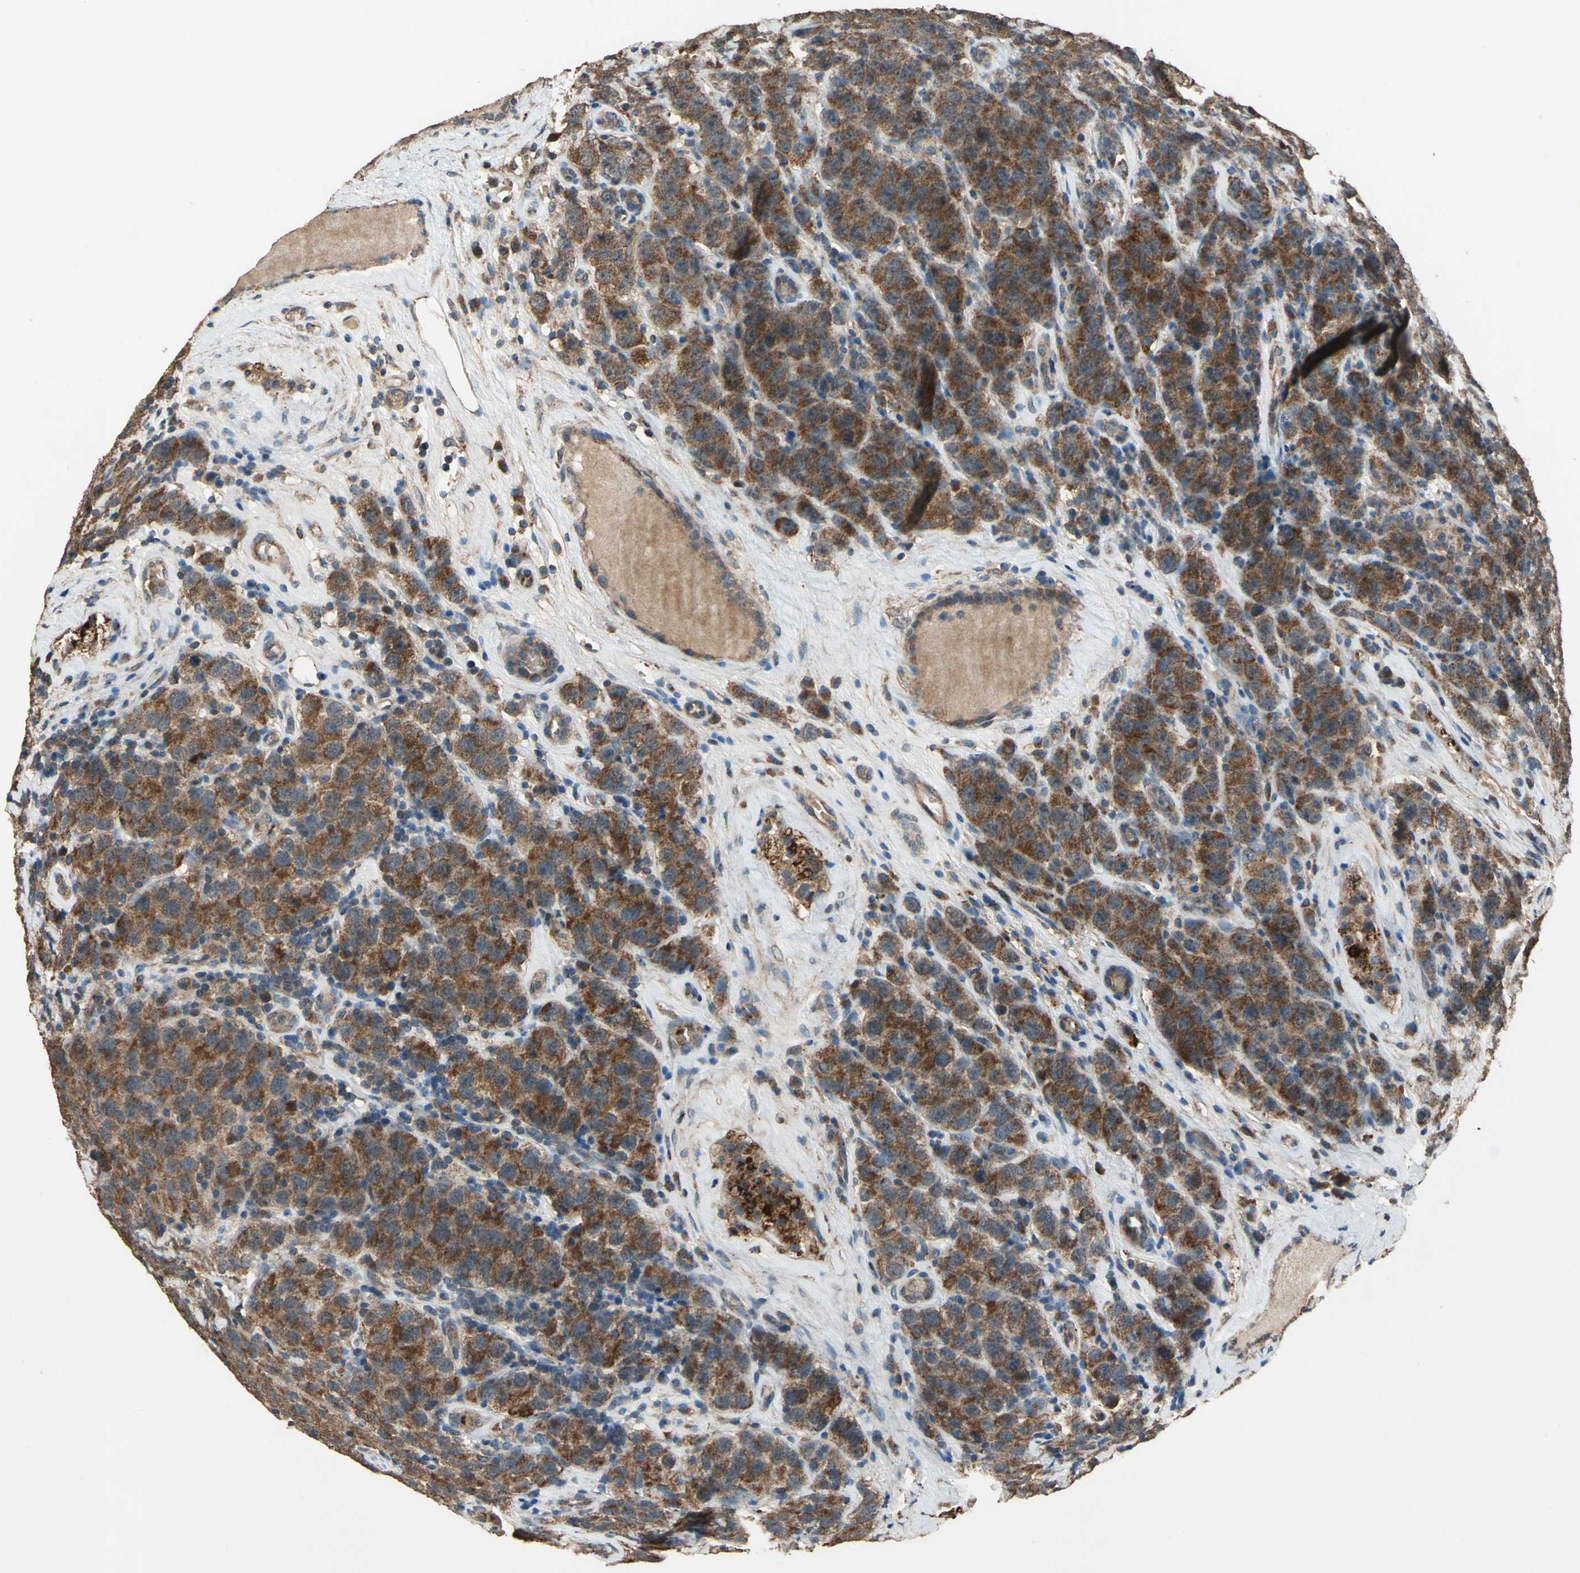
{"staining": {"intensity": "strong", "quantity": ">75%", "location": "cytoplasmic/membranous"}, "tissue": "testis cancer", "cell_type": "Tumor cells", "image_type": "cancer", "snomed": [{"axis": "morphology", "description": "Seminoma, NOS"}, {"axis": "topography", "description": "Testis"}], "caption": "A brown stain labels strong cytoplasmic/membranous expression of a protein in human testis cancer (seminoma) tumor cells.", "gene": "POLRMT", "patient": {"sex": "male", "age": 52}}